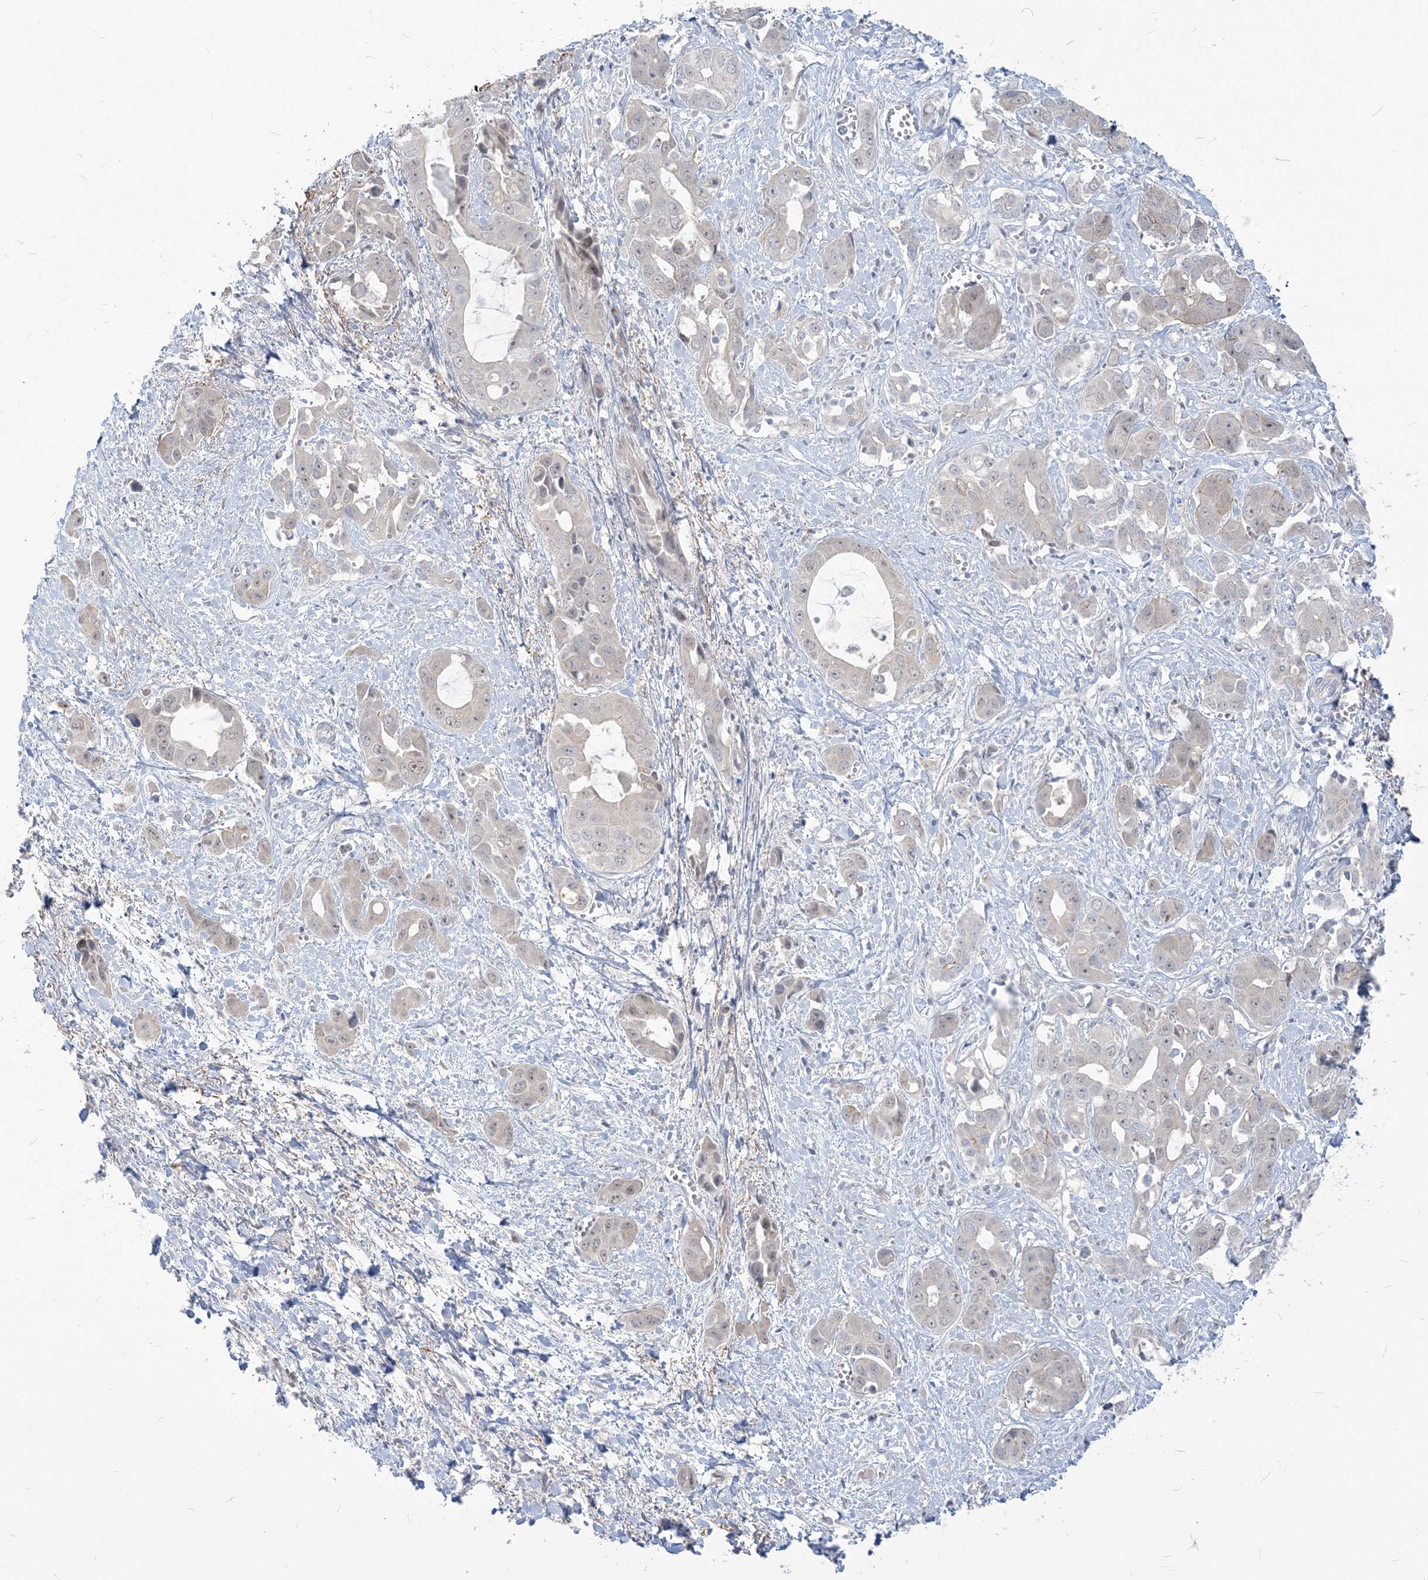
{"staining": {"intensity": "negative", "quantity": "none", "location": "none"}, "tissue": "liver cancer", "cell_type": "Tumor cells", "image_type": "cancer", "snomed": [{"axis": "morphology", "description": "Cholangiocarcinoma"}, {"axis": "topography", "description": "Liver"}], "caption": "This is an IHC photomicrograph of liver cancer. There is no staining in tumor cells.", "gene": "SDAD1", "patient": {"sex": "female", "age": 52}}